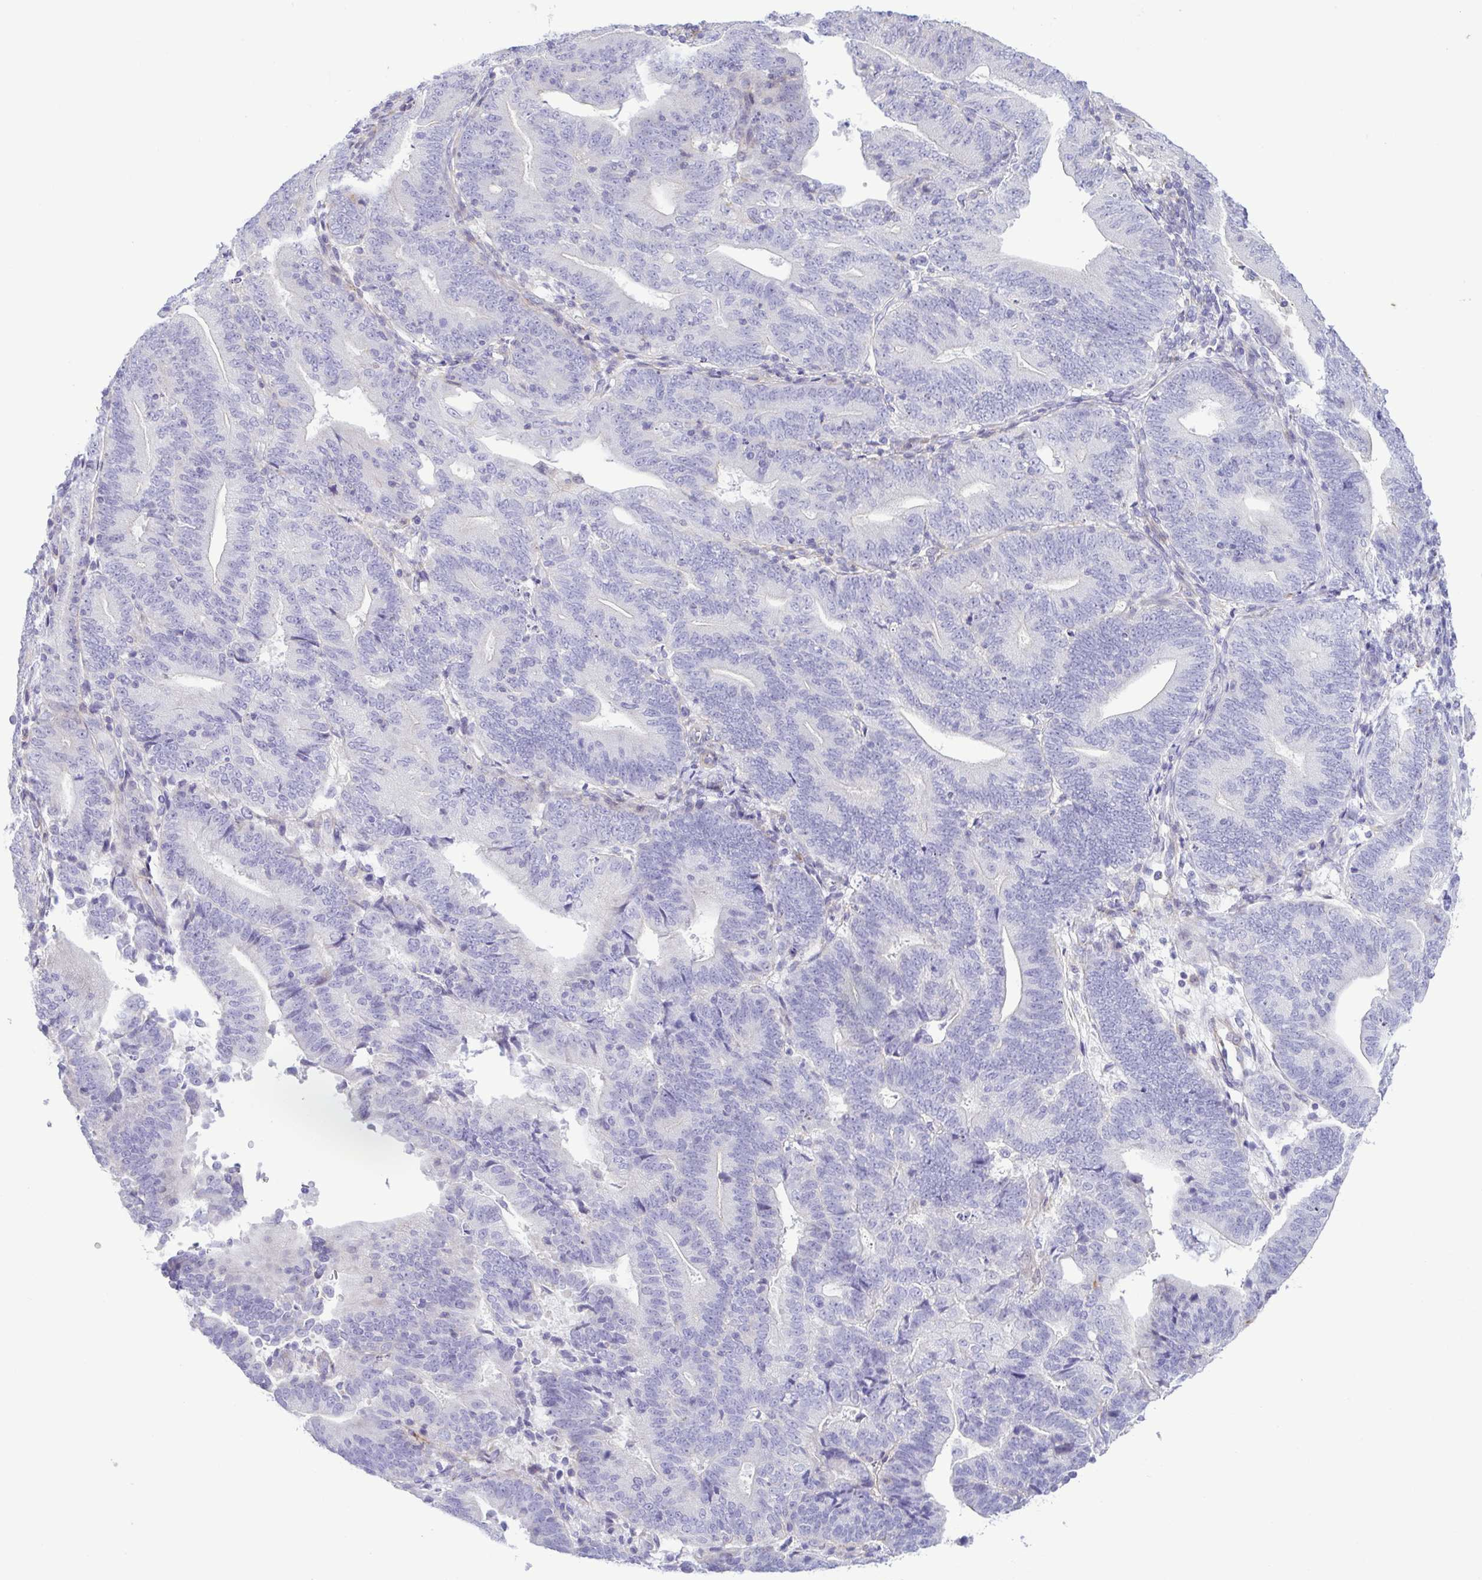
{"staining": {"intensity": "negative", "quantity": "none", "location": "none"}, "tissue": "endometrial cancer", "cell_type": "Tumor cells", "image_type": "cancer", "snomed": [{"axis": "morphology", "description": "Adenocarcinoma, NOS"}, {"axis": "topography", "description": "Endometrium"}], "caption": "Human endometrial adenocarcinoma stained for a protein using immunohistochemistry demonstrates no expression in tumor cells.", "gene": "GPR182", "patient": {"sex": "female", "age": 70}}